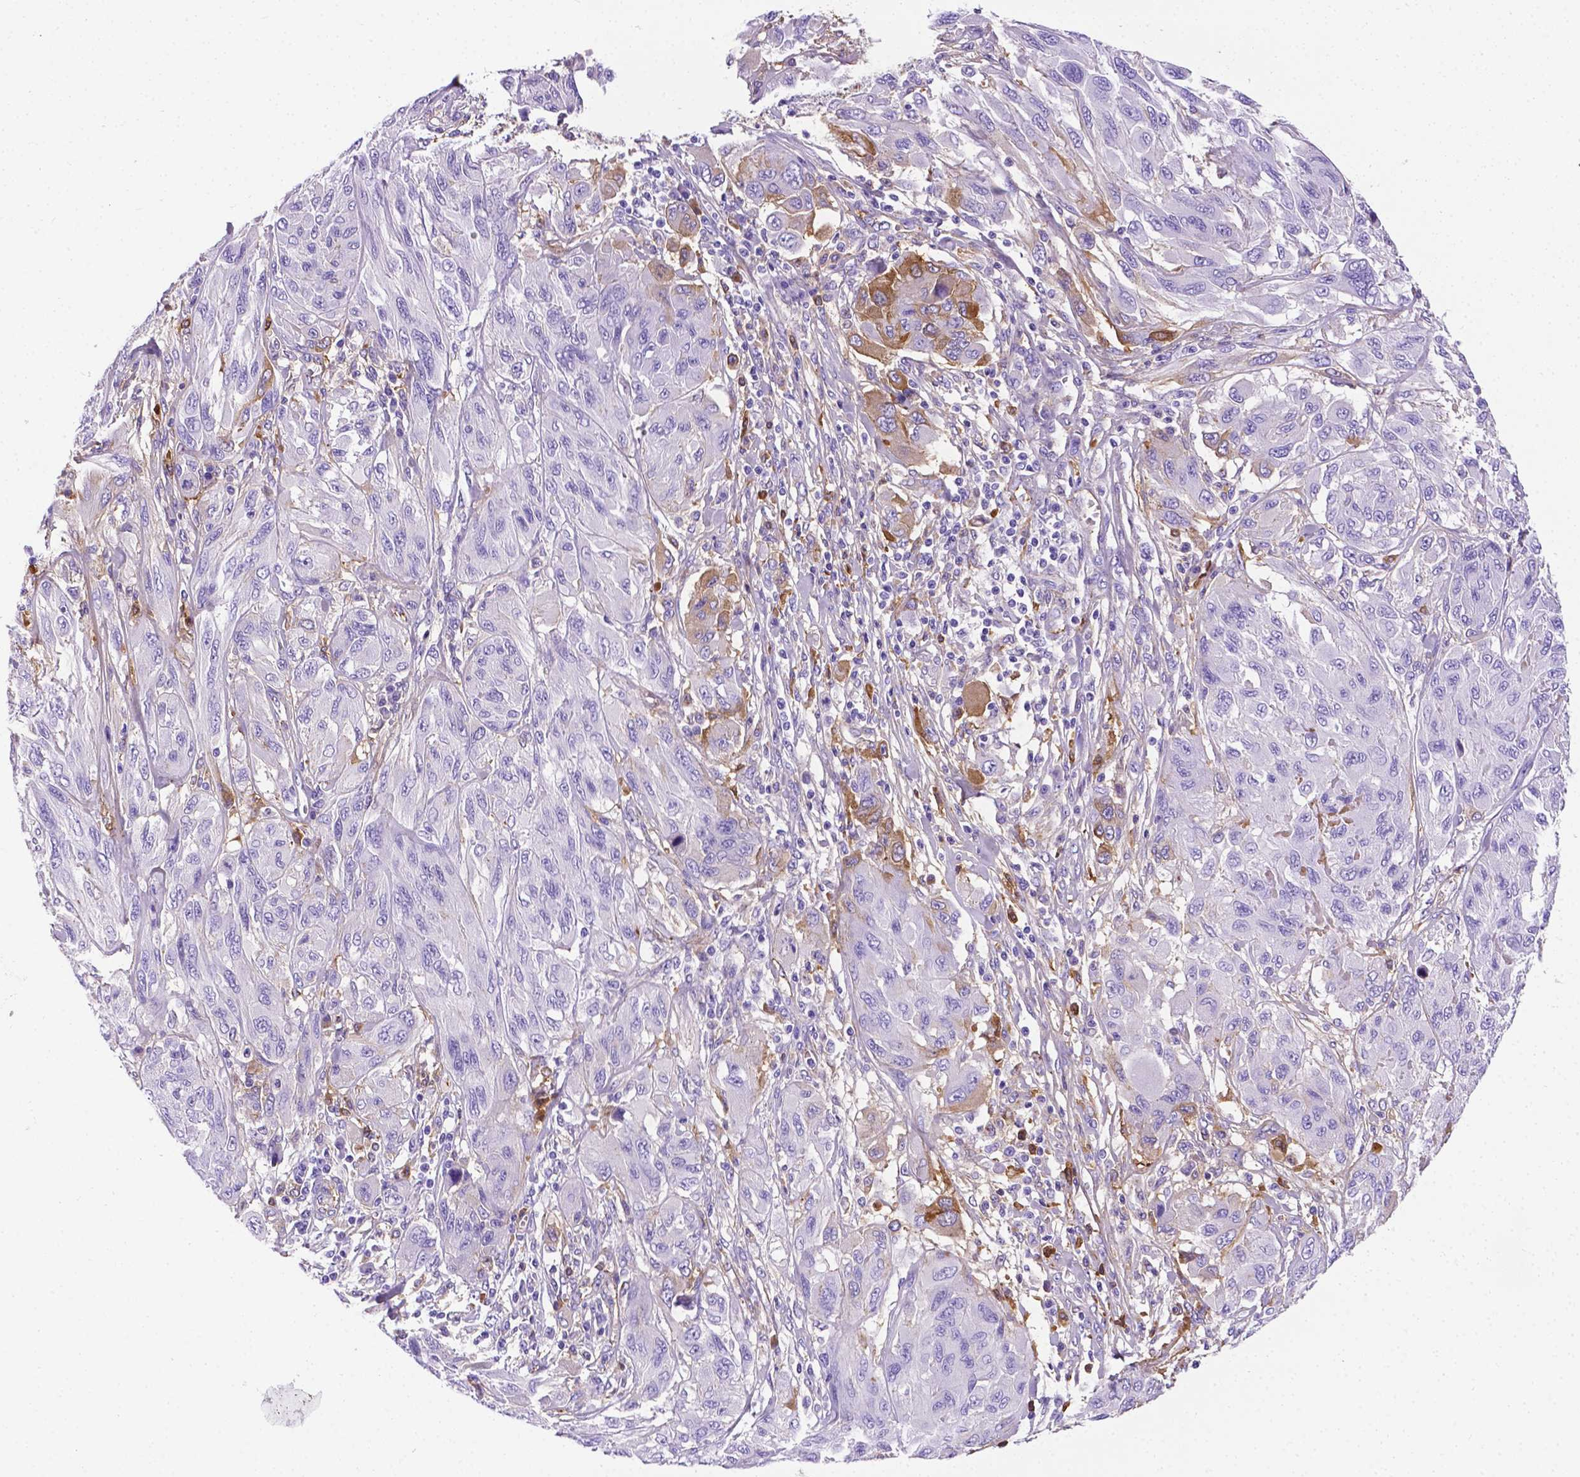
{"staining": {"intensity": "moderate", "quantity": "<25%", "location": "cytoplasmic/membranous"}, "tissue": "melanoma", "cell_type": "Tumor cells", "image_type": "cancer", "snomed": [{"axis": "morphology", "description": "Malignant melanoma, NOS"}, {"axis": "topography", "description": "Skin"}], "caption": "A low amount of moderate cytoplasmic/membranous expression is present in about <25% of tumor cells in melanoma tissue. The protein of interest is shown in brown color, while the nuclei are stained blue.", "gene": "APOE", "patient": {"sex": "female", "age": 91}}